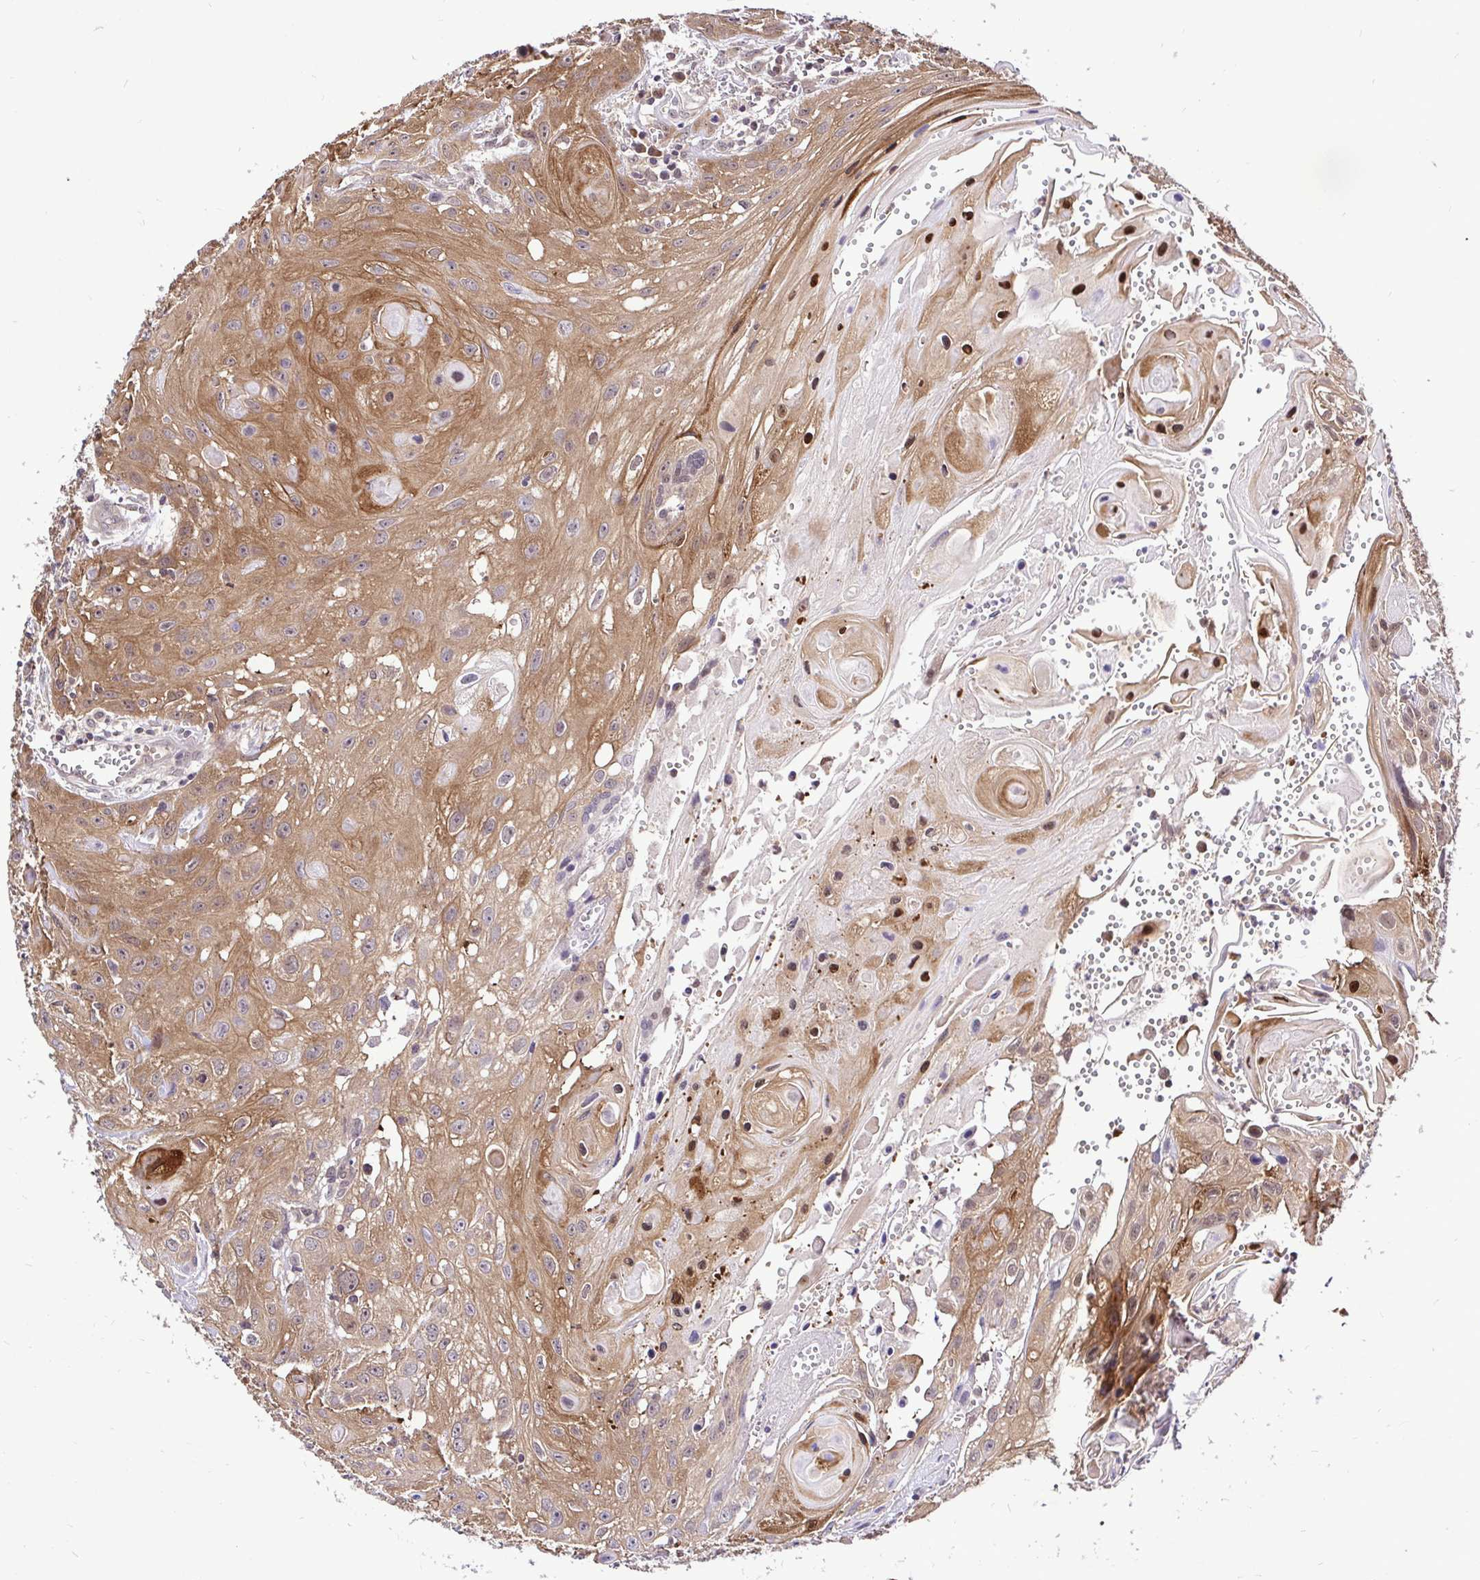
{"staining": {"intensity": "moderate", "quantity": ">75%", "location": "cytoplasmic/membranous"}, "tissue": "head and neck cancer", "cell_type": "Tumor cells", "image_type": "cancer", "snomed": [{"axis": "morphology", "description": "Squamous cell carcinoma, NOS"}, {"axis": "topography", "description": "Oral tissue"}, {"axis": "topography", "description": "Head-Neck"}], "caption": "Human head and neck cancer (squamous cell carcinoma) stained with a brown dye reveals moderate cytoplasmic/membranous positive staining in about >75% of tumor cells.", "gene": "UBE2M", "patient": {"sex": "male", "age": 58}}